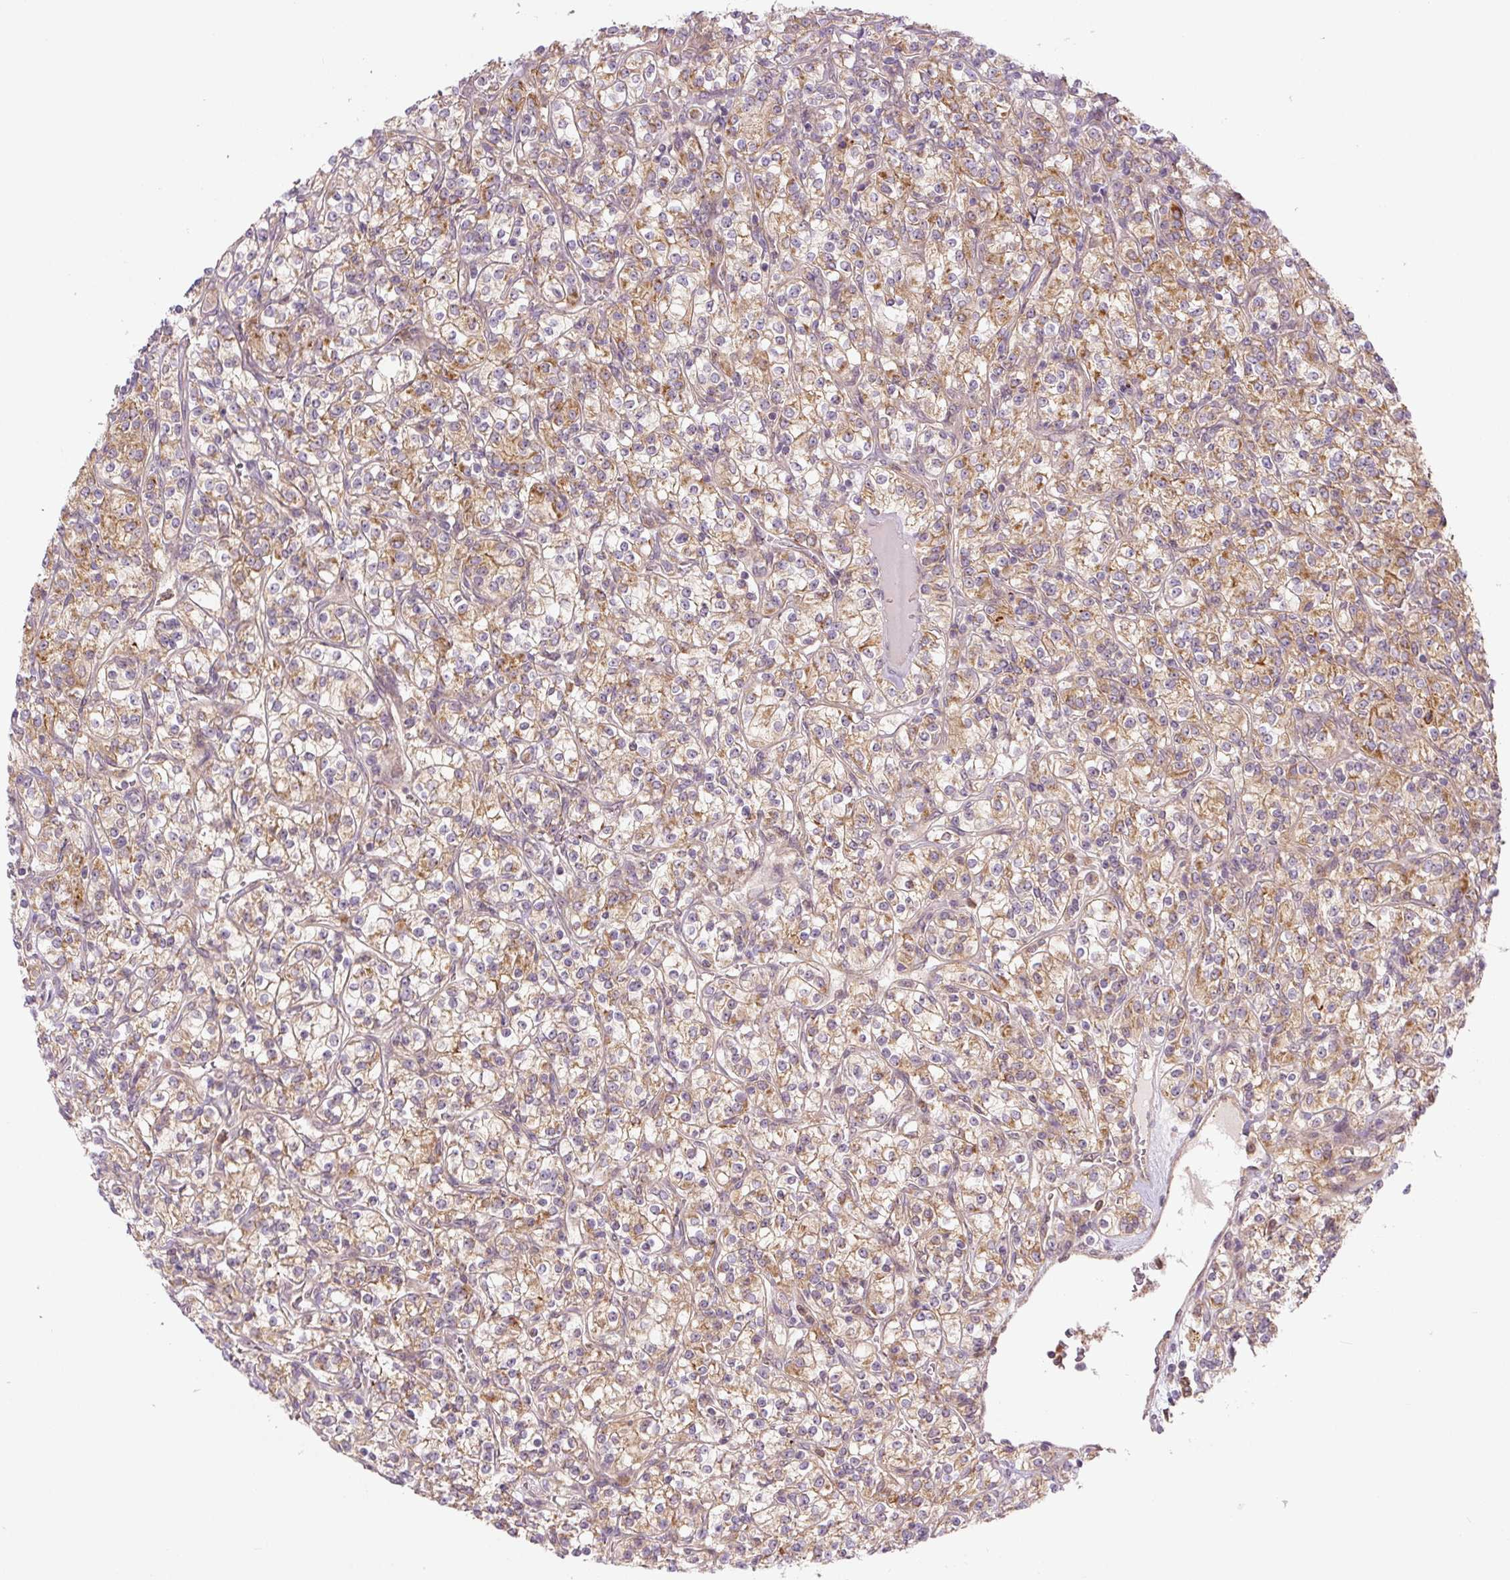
{"staining": {"intensity": "moderate", "quantity": ">75%", "location": "cytoplasmic/membranous"}, "tissue": "renal cancer", "cell_type": "Tumor cells", "image_type": "cancer", "snomed": [{"axis": "morphology", "description": "Adenocarcinoma, NOS"}, {"axis": "topography", "description": "Kidney"}], "caption": "Moderate cytoplasmic/membranous expression for a protein is seen in approximately >75% of tumor cells of renal cancer using immunohistochemistry.", "gene": "ZSWIM7", "patient": {"sex": "male", "age": 77}}